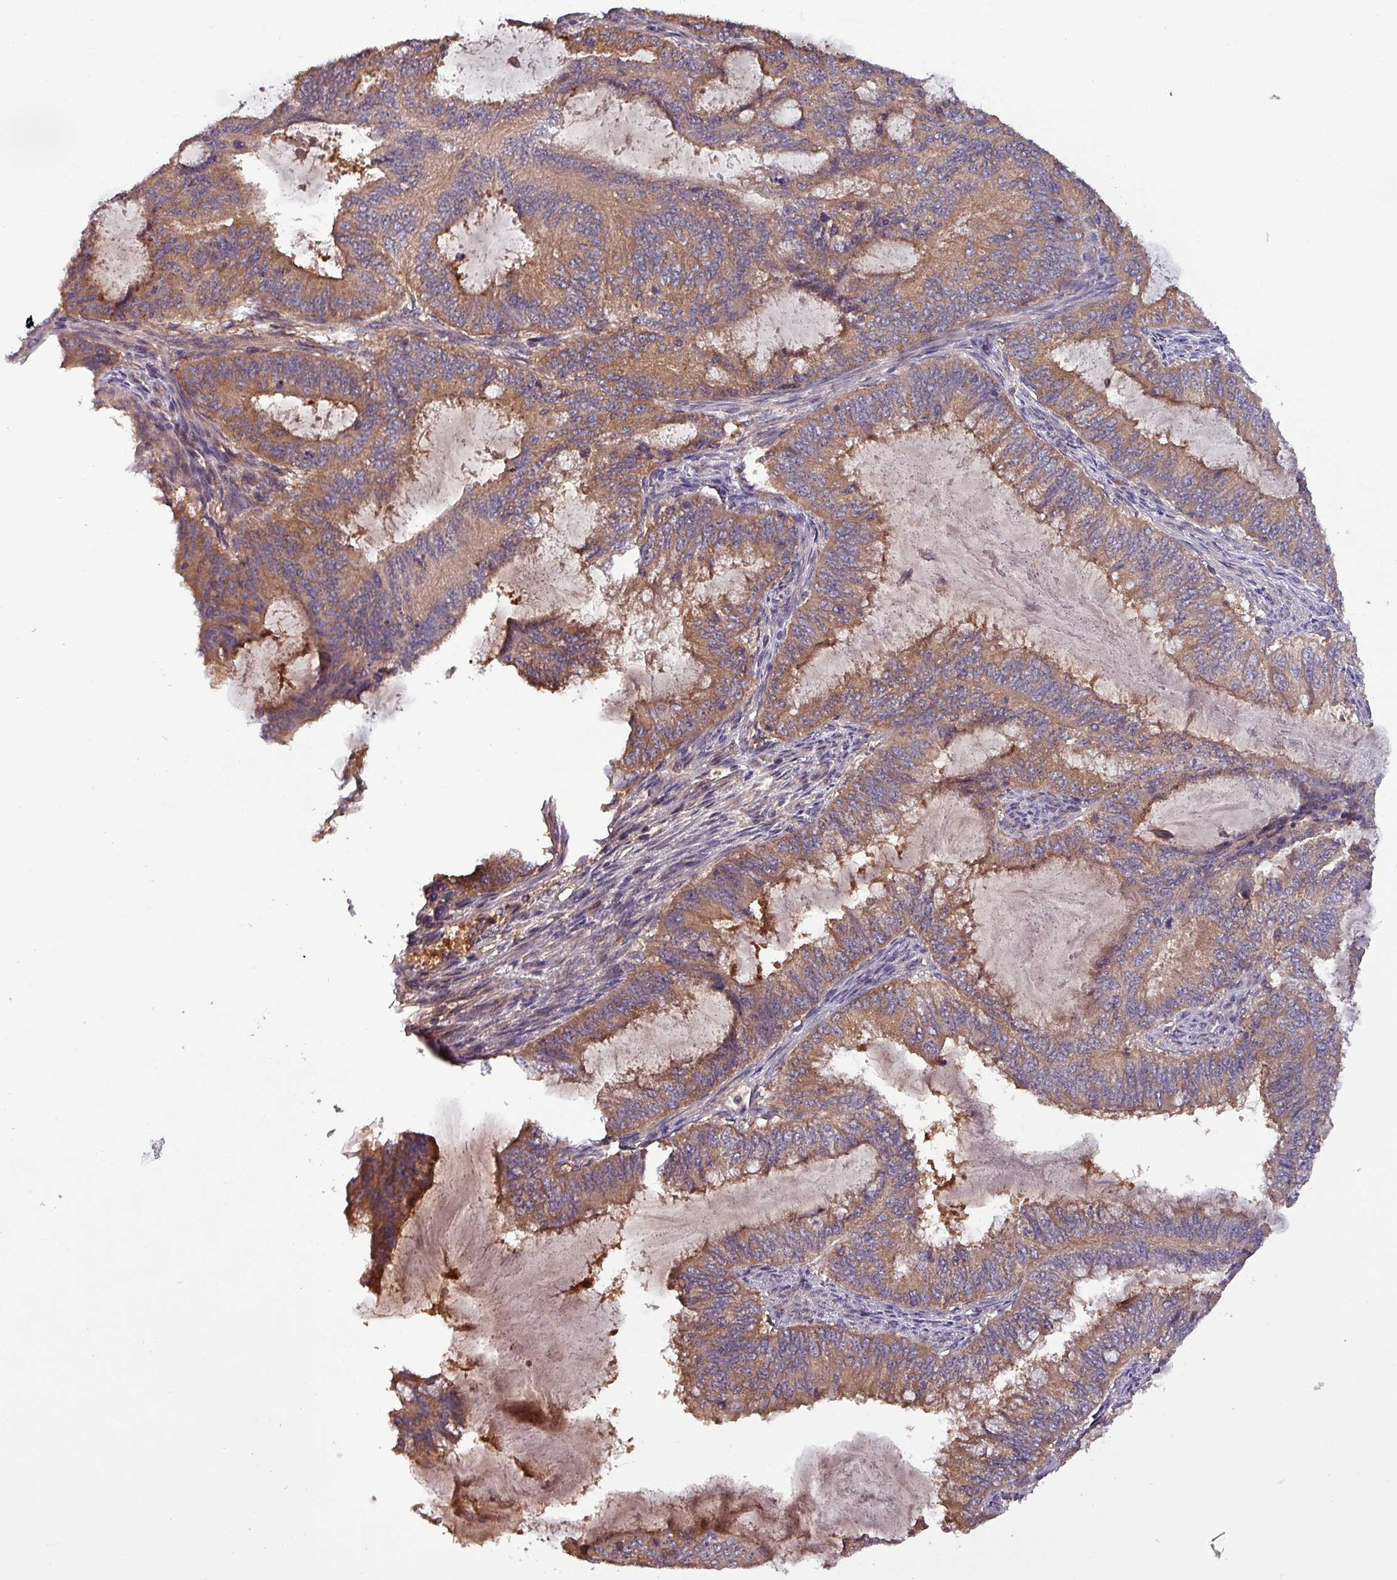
{"staining": {"intensity": "moderate", "quantity": ">75%", "location": "cytoplasmic/membranous"}, "tissue": "endometrial cancer", "cell_type": "Tumor cells", "image_type": "cancer", "snomed": [{"axis": "morphology", "description": "Adenocarcinoma, NOS"}, {"axis": "topography", "description": "Endometrium"}], "caption": "Adenocarcinoma (endometrial) stained with a protein marker shows moderate staining in tumor cells.", "gene": "PAFAH1B2", "patient": {"sex": "female", "age": 51}}